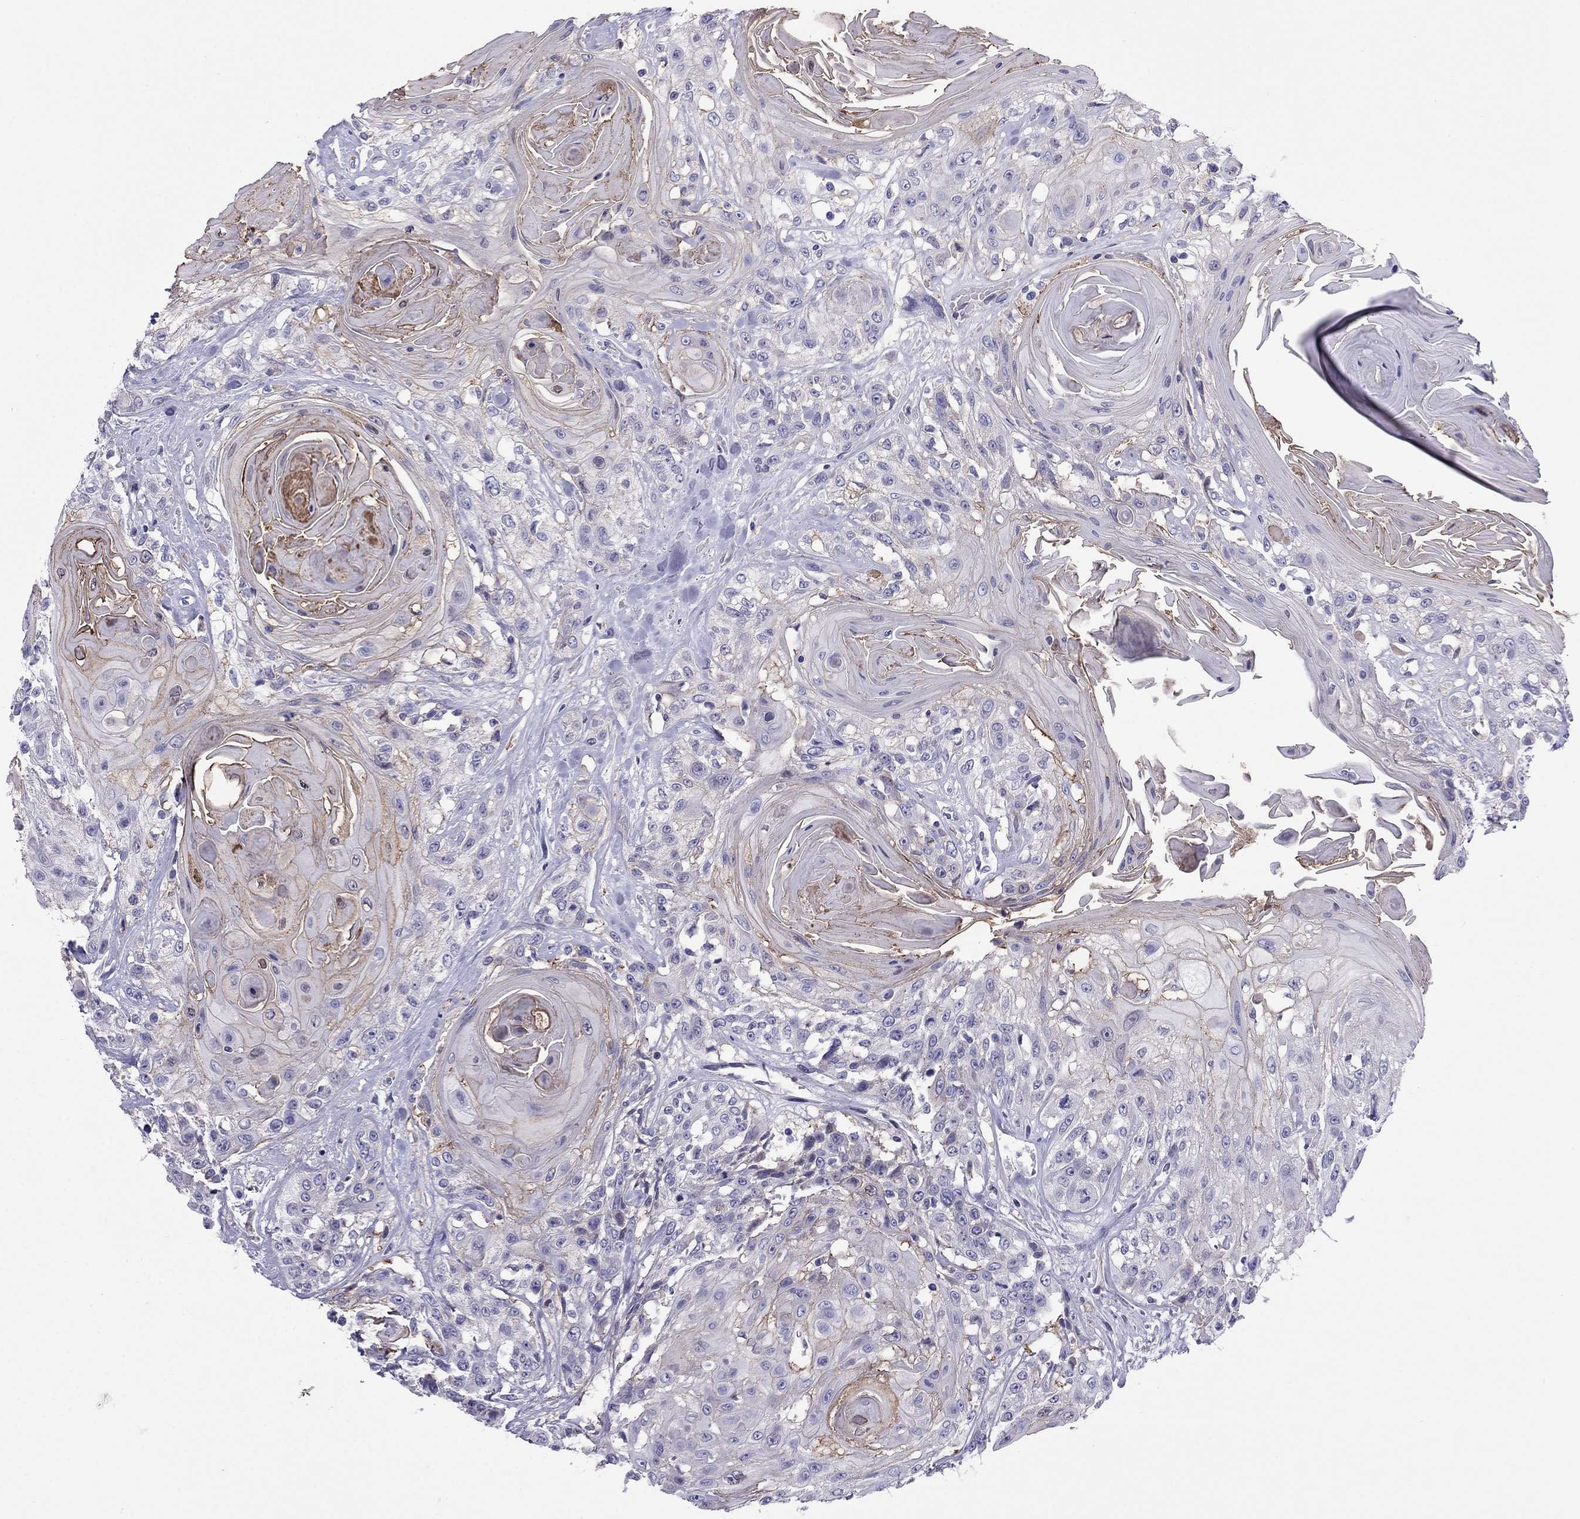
{"staining": {"intensity": "moderate", "quantity": "<25%", "location": "cytoplasmic/membranous"}, "tissue": "head and neck cancer", "cell_type": "Tumor cells", "image_type": "cancer", "snomed": [{"axis": "morphology", "description": "Squamous cell carcinoma, NOS"}, {"axis": "topography", "description": "Head-Neck"}], "caption": "This is an image of immunohistochemistry staining of head and neck cancer, which shows moderate positivity in the cytoplasmic/membranous of tumor cells.", "gene": "TBC1D21", "patient": {"sex": "female", "age": 59}}